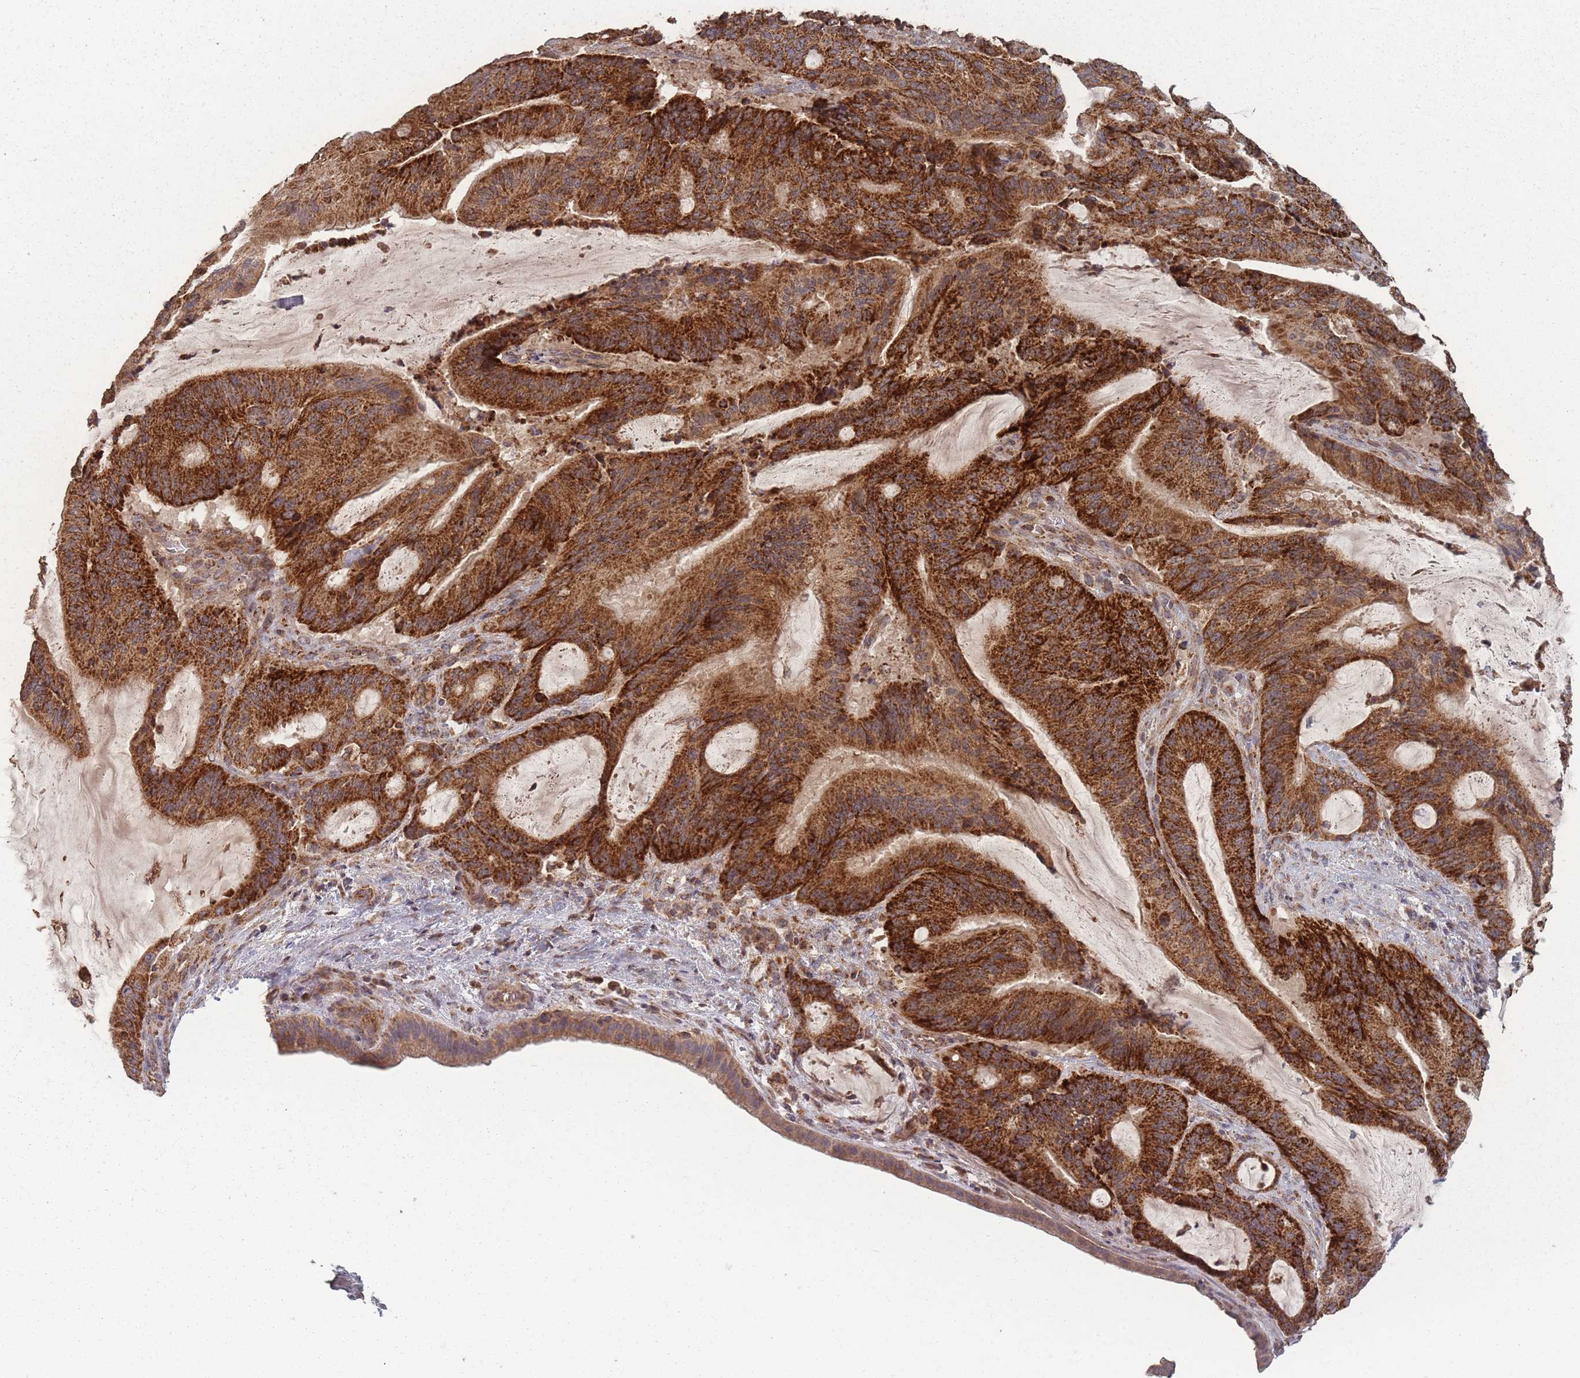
{"staining": {"intensity": "strong", "quantity": ">75%", "location": "cytoplasmic/membranous"}, "tissue": "liver cancer", "cell_type": "Tumor cells", "image_type": "cancer", "snomed": [{"axis": "morphology", "description": "Normal tissue, NOS"}, {"axis": "morphology", "description": "Cholangiocarcinoma"}, {"axis": "topography", "description": "Liver"}, {"axis": "topography", "description": "Peripheral nerve tissue"}], "caption": "Immunohistochemical staining of human cholangiocarcinoma (liver) reveals strong cytoplasmic/membranous protein positivity in approximately >75% of tumor cells. (brown staining indicates protein expression, while blue staining denotes nuclei).", "gene": "LYRM7", "patient": {"sex": "female", "age": 73}}